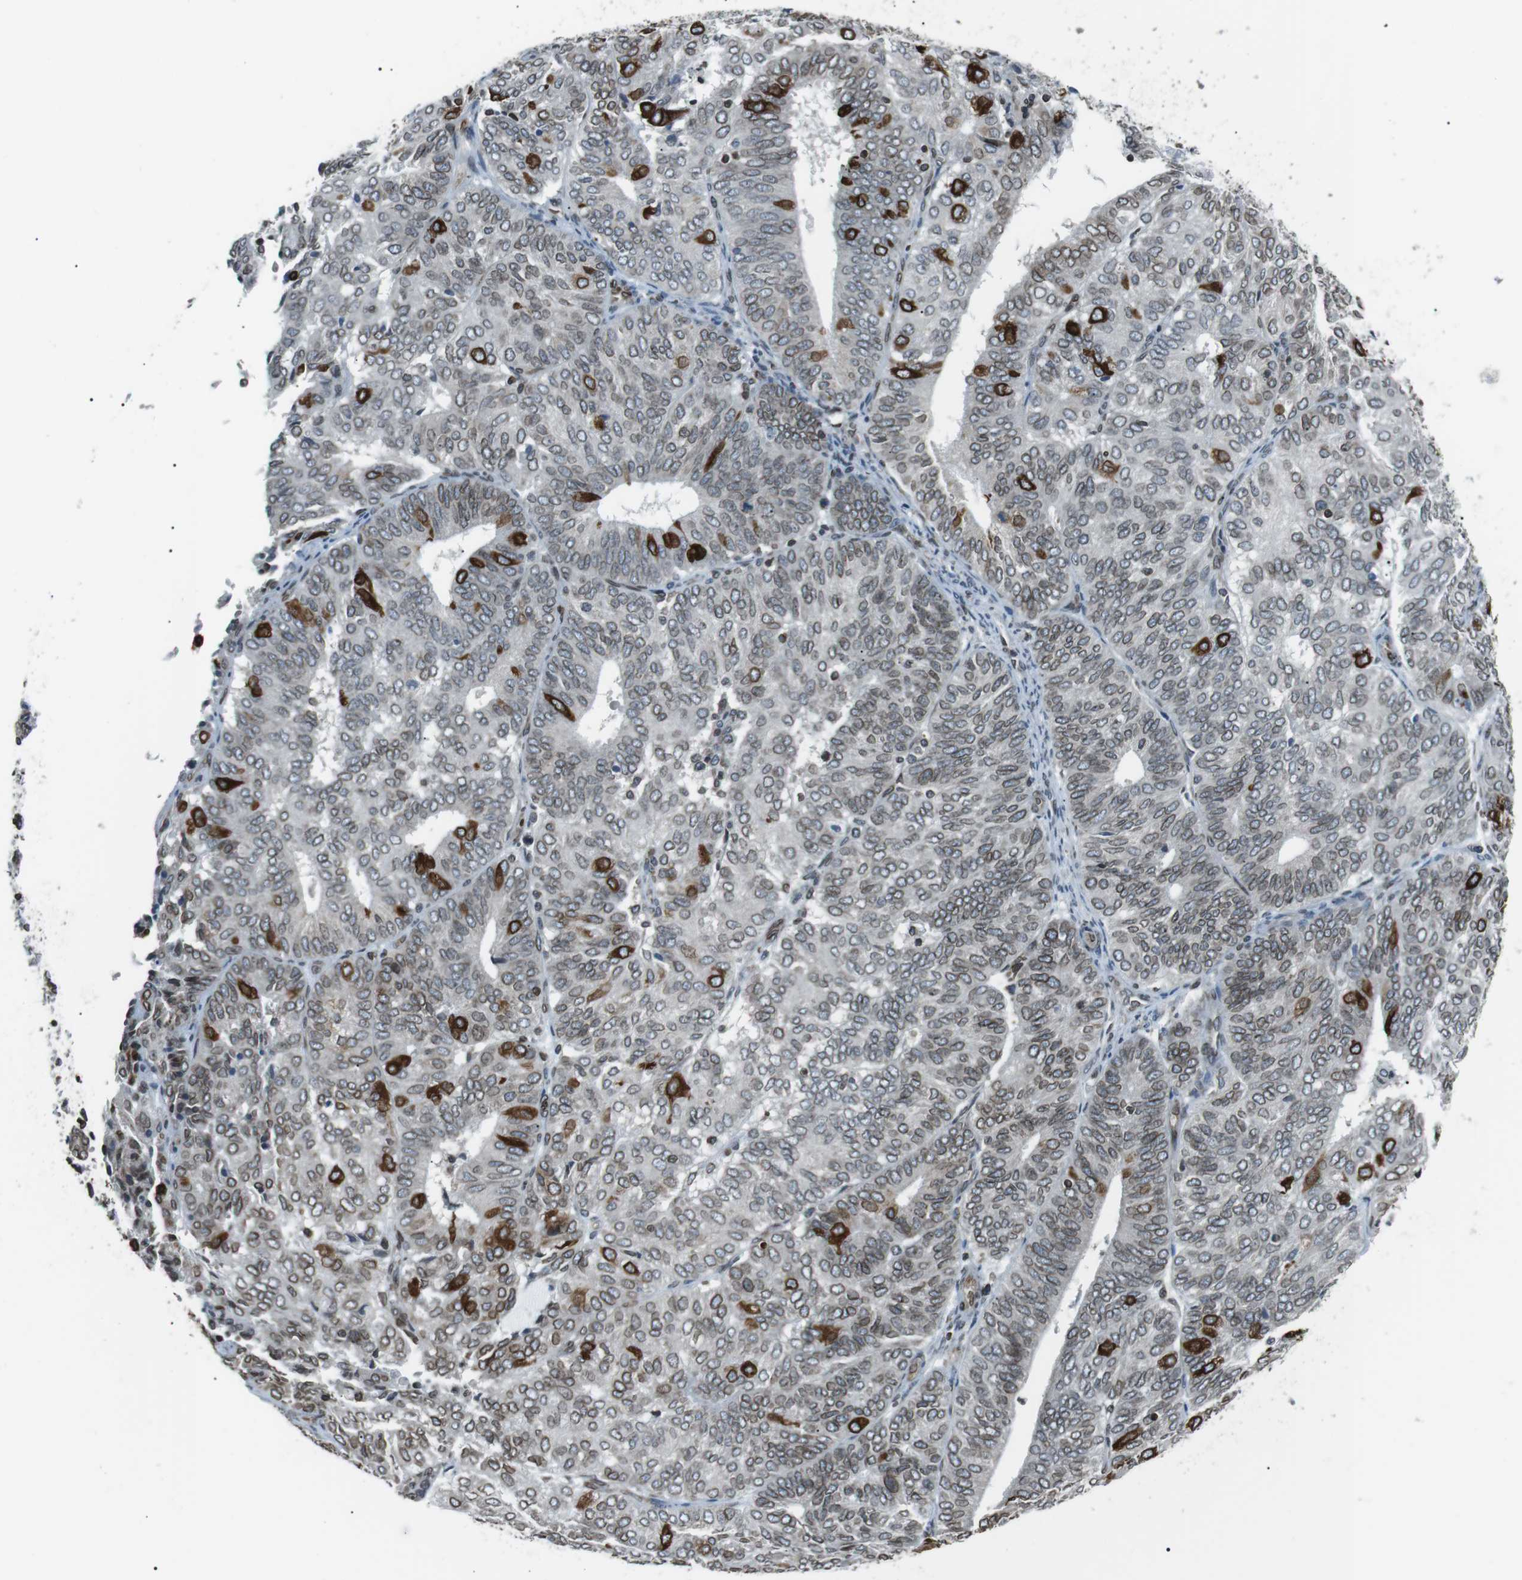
{"staining": {"intensity": "moderate", "quantity": ">75%", "location": "cytoplasmic/membranous,nuclear"}, "tissue": "endometrial cancer", "cell_type": "Tumor cells", "image_type": "cancer", "snomed": [{"axis": "morphology", "description": "Adenocarcinoma, NOS"}, {"axis": "topography", "description": "Uterus"}], "caption": "A high-resolution micrograph shows immunohistochemistry staining of endometrial cancer, which demonstrates moderate cytoplasmic/membranous and nuclear positivity in approximately >75% of tumor cells.", "gene": "TMX4", "patient": {"sex": "female", "age": 60}}